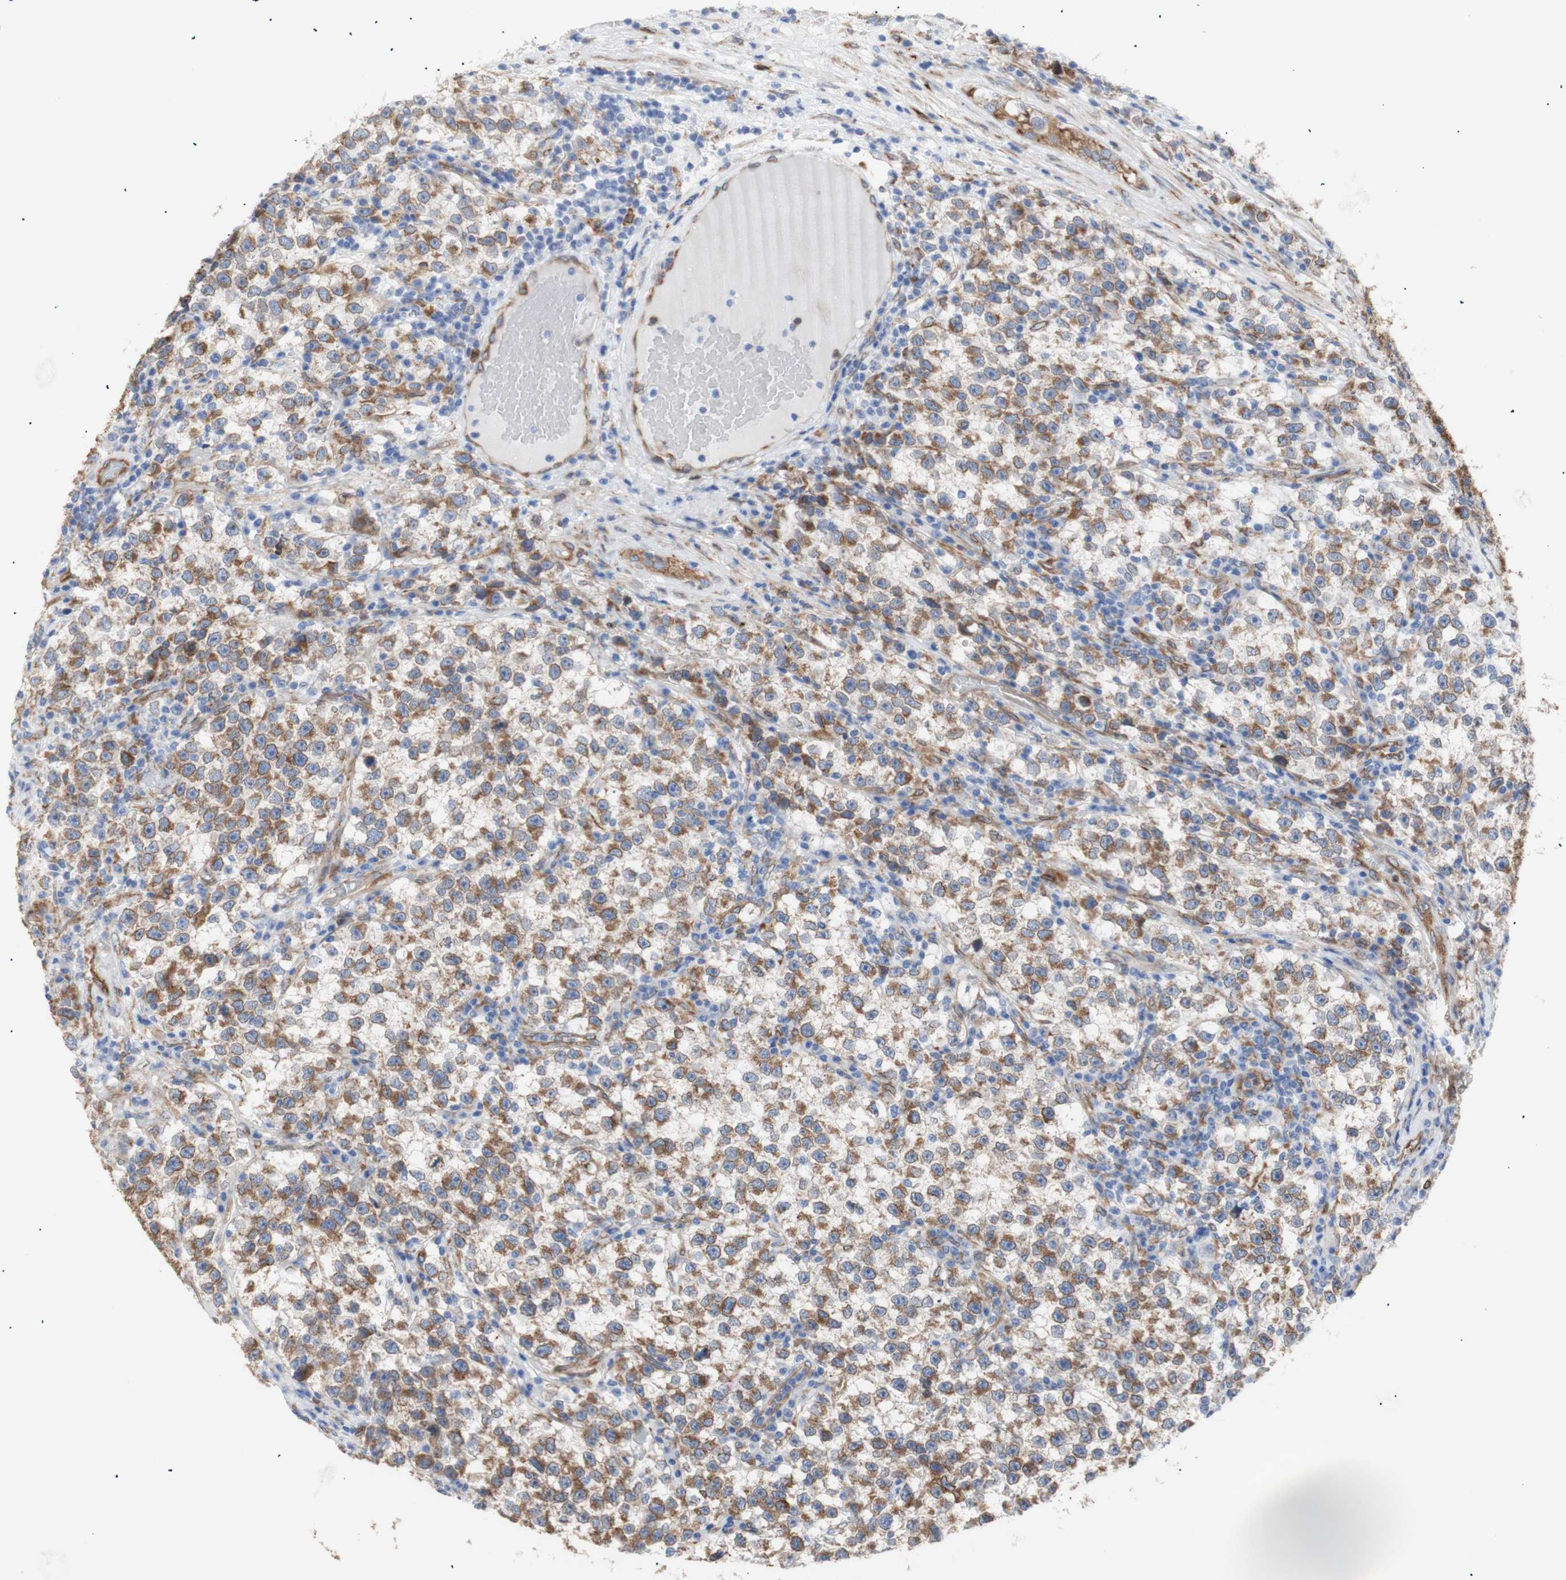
{"staining": {"intensity": "moderate", "quantity": ">75%", "location": "cytoplasmic/membranous"}, "tissue": "testis cancer", "cell_type": "Tumor cells", "image_type": "cancer", "snomed": [{"axis": "morphology", "description": "Seminoma, NOS"}, {"axis": "topography", "description": "Testis"}], "caption": "Testis seminoma stained for a protein (brown) exhibits moderate cytoplasmic/membranous positive positivity in about >75% of tumor cells.", "gene": "ERLIN1", "patient": {"sex": "male", "age": 22}}